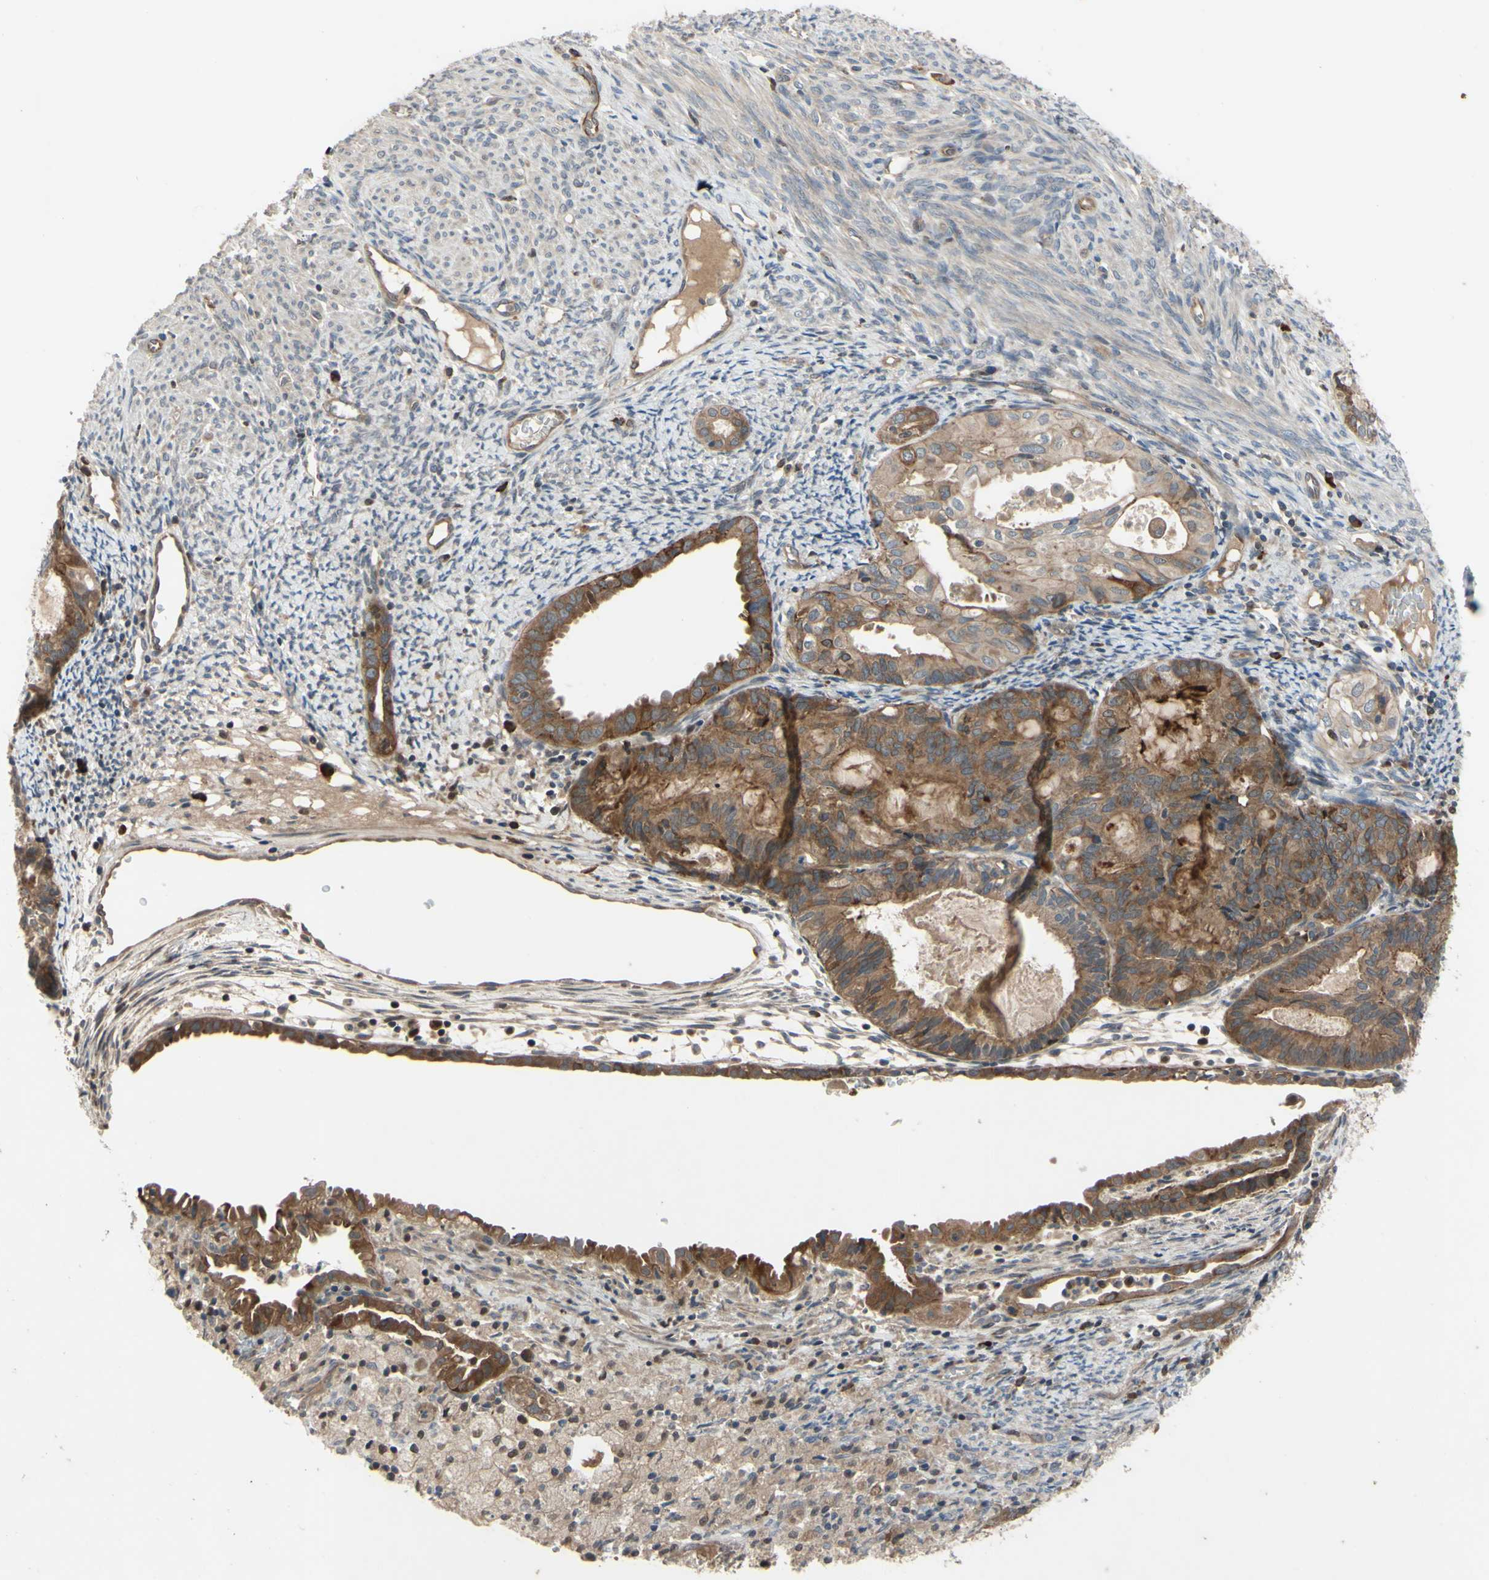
{"staining": {"intensity": "moderate", "quantity": ">75%", "location": "cytoplasmic/membranous"}, "tissue": "cervical cancer", "cell_type": "Tumor cells", "image_type": "cancer", "snomed": [{"axis": "morphology", "description": "Normal tissue, NOS"}, {"axis": "morphology", "description": "Adenocarcinoma, NOS"}, {"axis": "topography", "description": "Cervix"}, {"axis": "topography", "description": "Endometrium"}], "caption": "Immunohistochemistry image of neoplastic tissue: human cervical adenocarcinoma stained using immunohistochemistry (IHC) reveals medium levels of moderate protein expression localized specifically in the cytoplasmic/membranous of tumor cells, appearing as a cytoplasmic/membranous brown color.", "gene": "XIAP", "patient": {"sex": "female", "age": 86}}